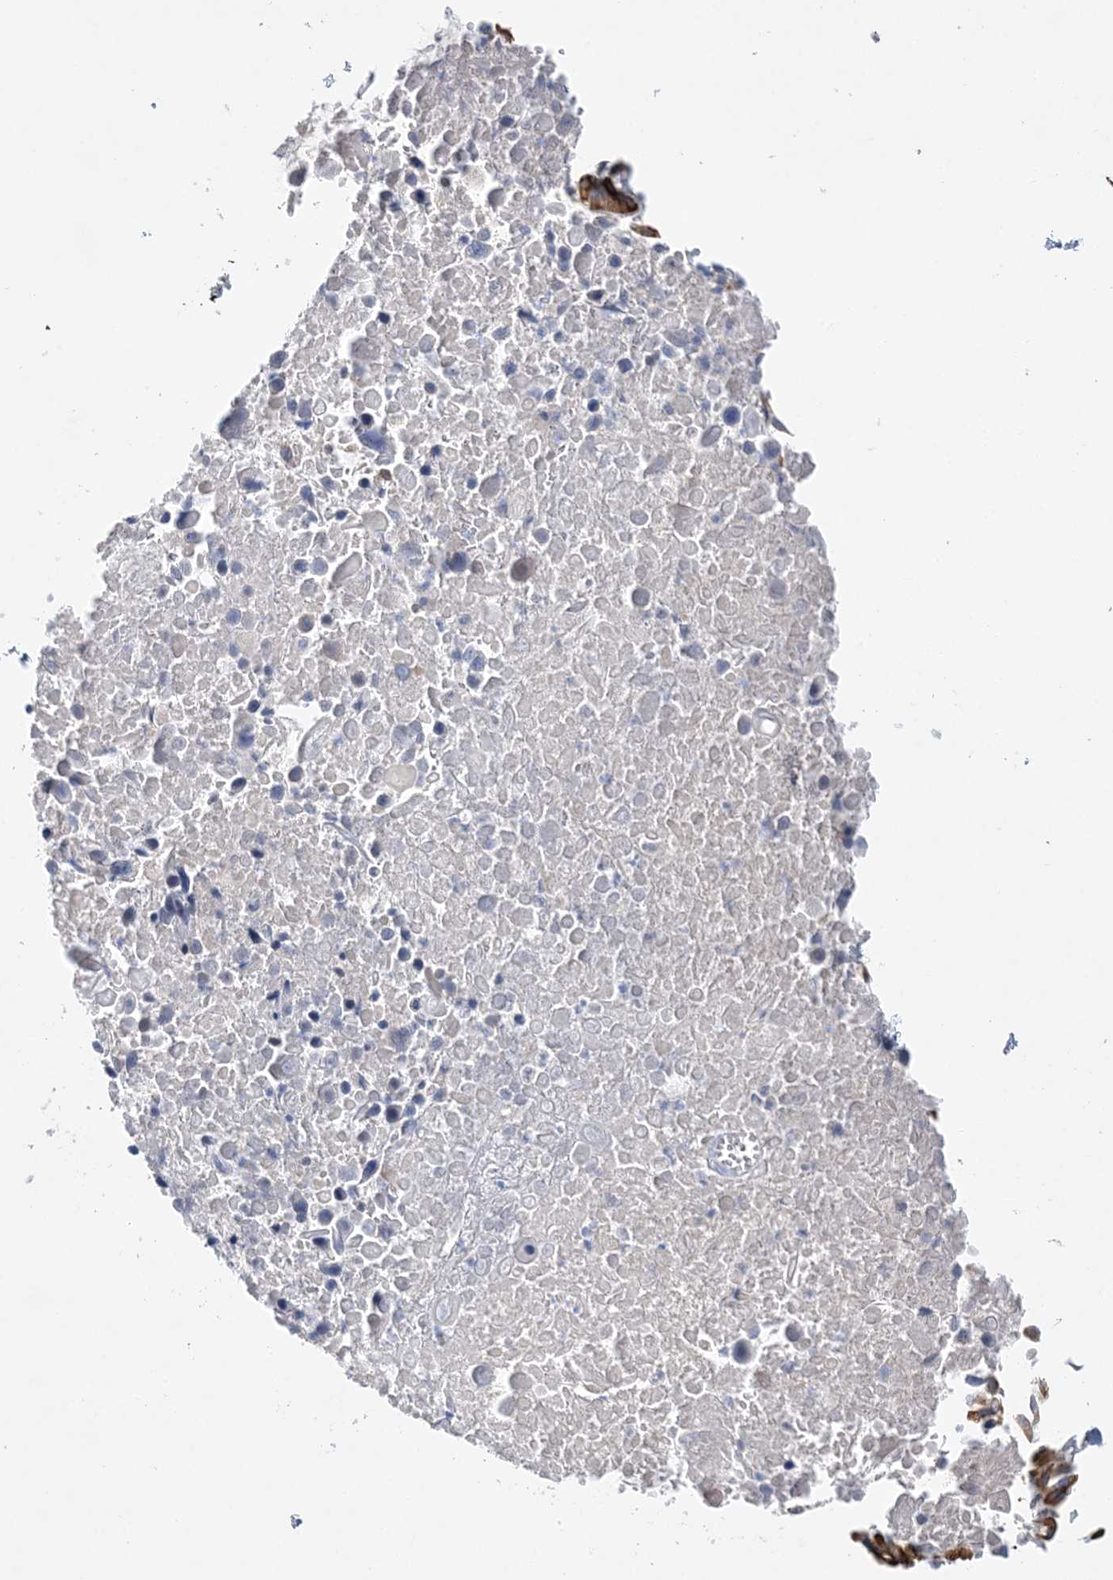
{"staining": {"intensity": "negative", "quantity": "none", "location": "none"}, "tissue": "lung cancer", "cell_type": "Tumor cells", "image_type": "cancer", "snomed": [{"axis": "morphology", "description": "Squamous cell carcinoma, NOS"}, {"axis": "topography", "description": "Lung"}], "caption": "Tumor cells show no significant protein positivity in lung cancer. (DAB (3,3'-diaminobenzidine) IHC visualized using brightfield microscopy, high magnification).", "gene": "LRRIQ4", "patient": {"sex": "male", "age": 66}}